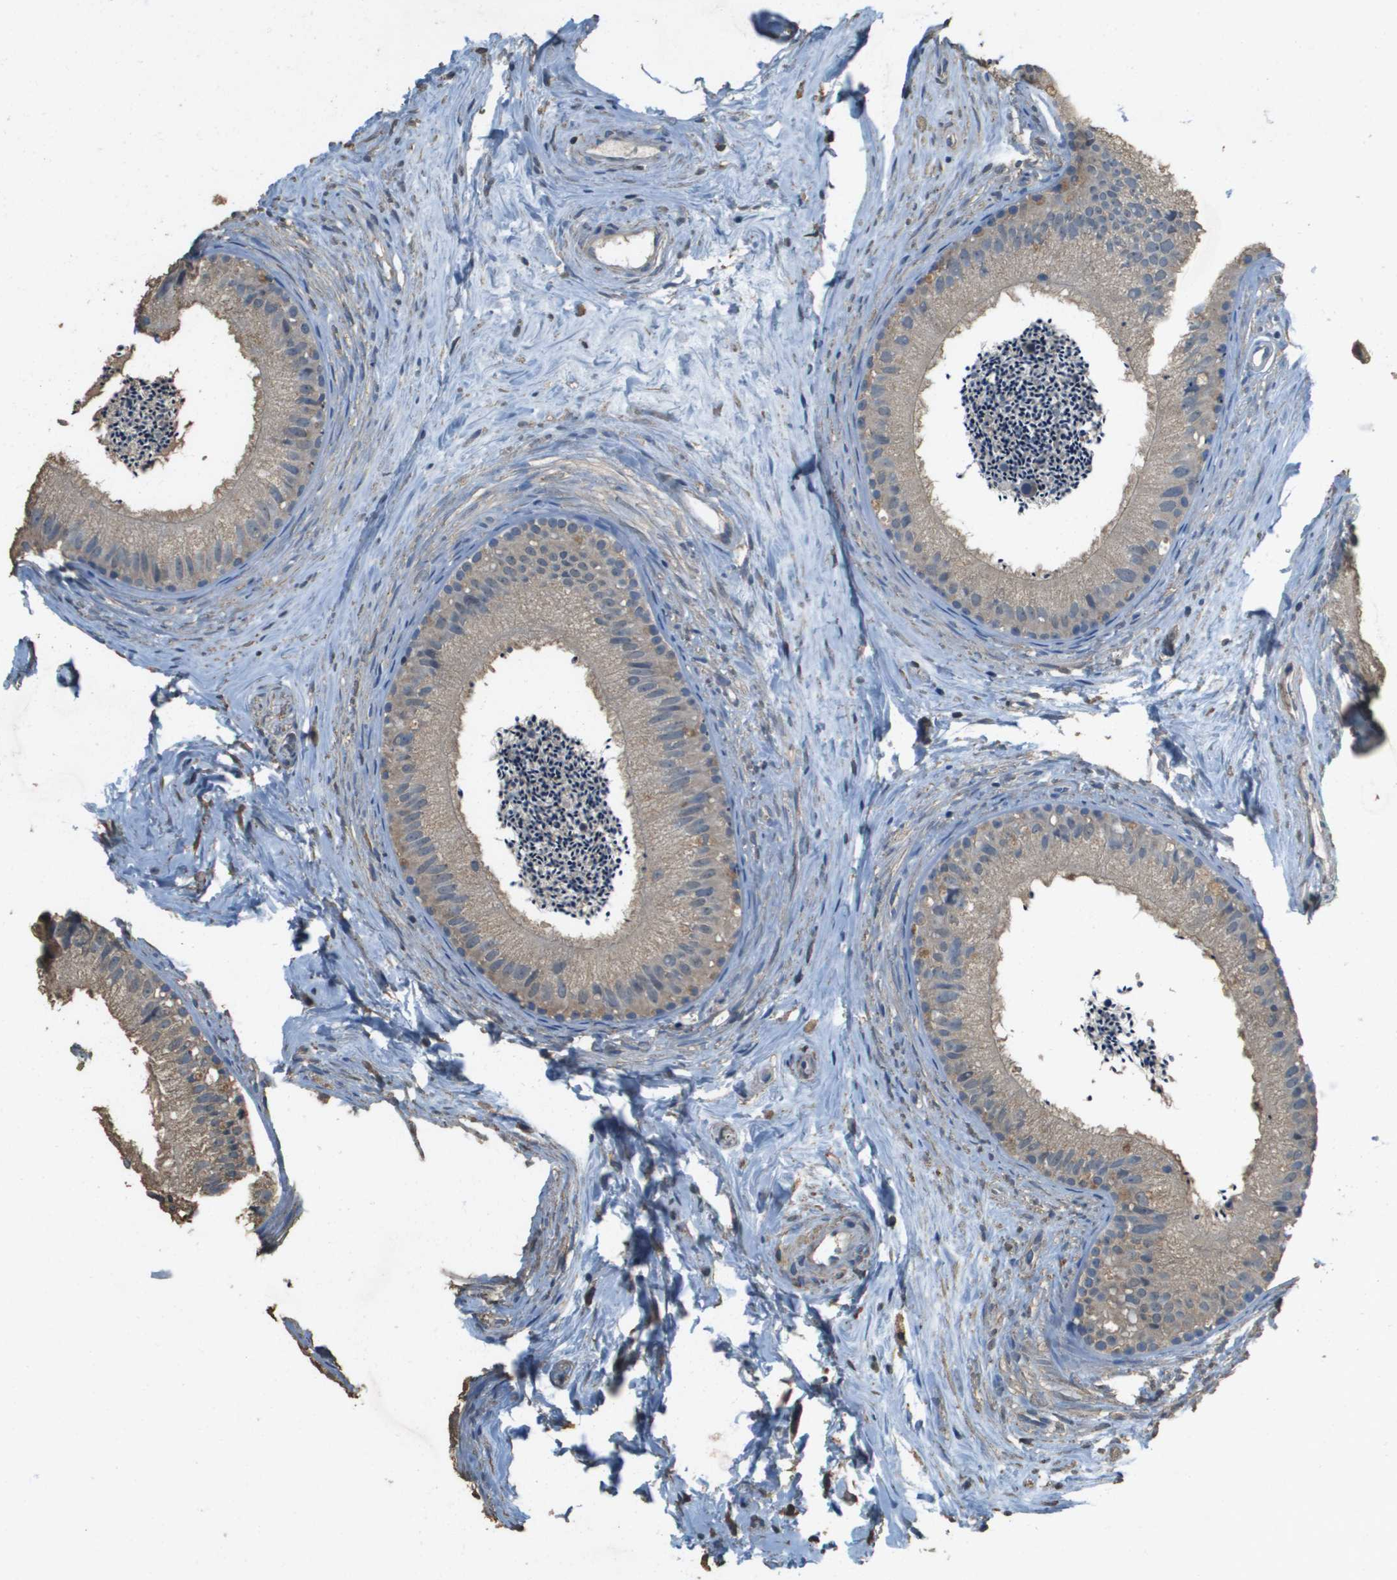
{"staining": {"intensity": "moderate", "quantity": ">75%", "location": "cytoplasmic/membranous"}, "tissue": "epididymis", "cell_type": "Glandular cells", "image_type": "normal", "snomed": [{"axis": "morphology", "description": "Normal tissue, NOS"}, {"axis": "topography", "description": "Epididymis"}], "caption": "Moderate cytoplasmic/membranous expression is appreciated in about >75% of glandular cells in benign epididymis.", "gene": "MS4A7", "patient": {"sex": "male", "age": 56}}